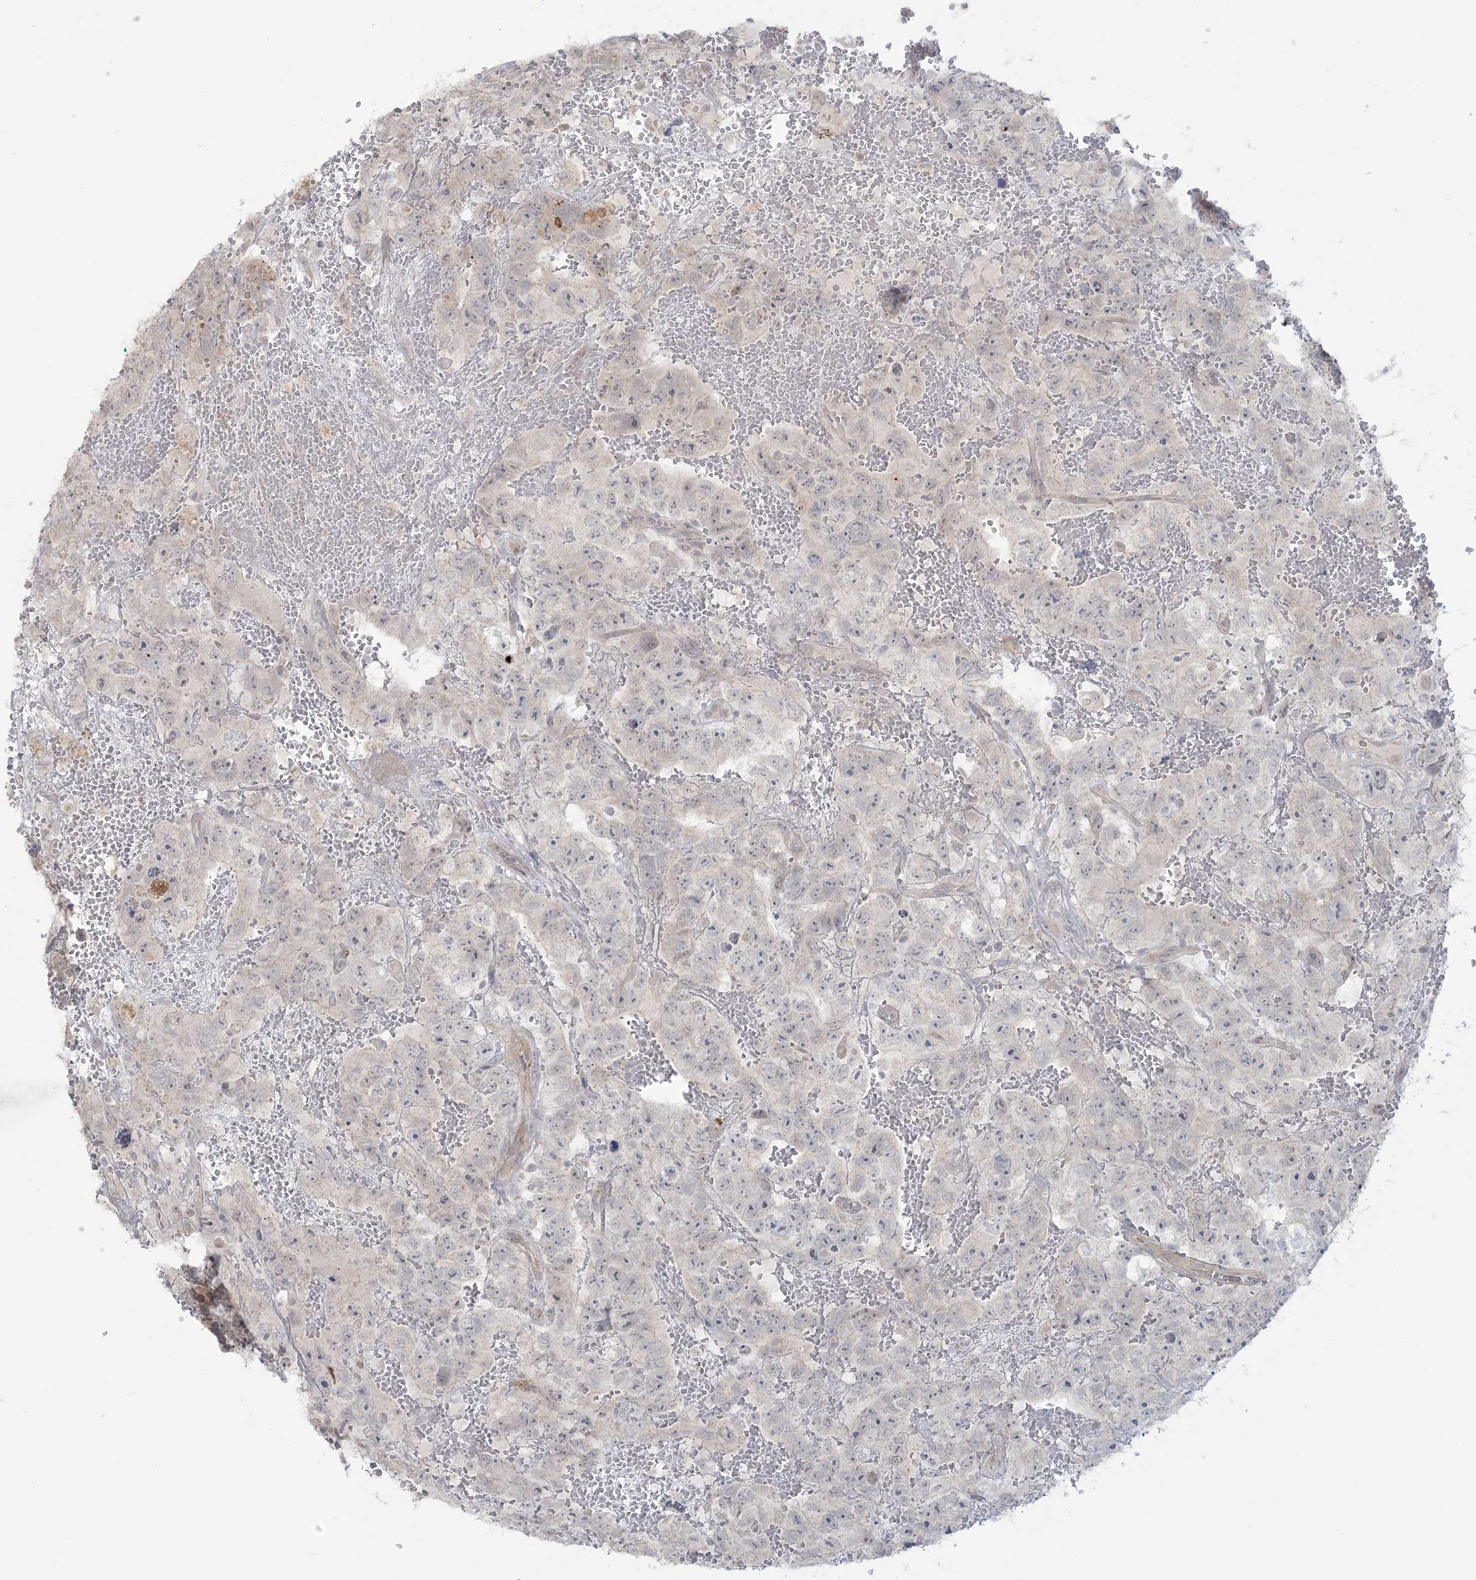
{"staining": {"intensity": "negative", "quantity": "none", "location": "none"}, "tissue": "testis cancer", "cell_type": "Tumor cells", "image_type": "cancer", "snomed": [{"axis": "morphology", "description": "Carcinoma, Embryonal, NOS"}, {"axis": "topography", "description": "Testis"}], "caption": "IHC of testis embryonal carcinoma shows no staining in tumor cells. The staining was performed using DAB (3,3'-diaminobenzidine) to visualize the protein expression in brown, while the nuclei were stained in blue with hematoxylin (Magnification: 20x).", "gene": "NRBP2", "patient": {"sex": "male", "age": 45}}